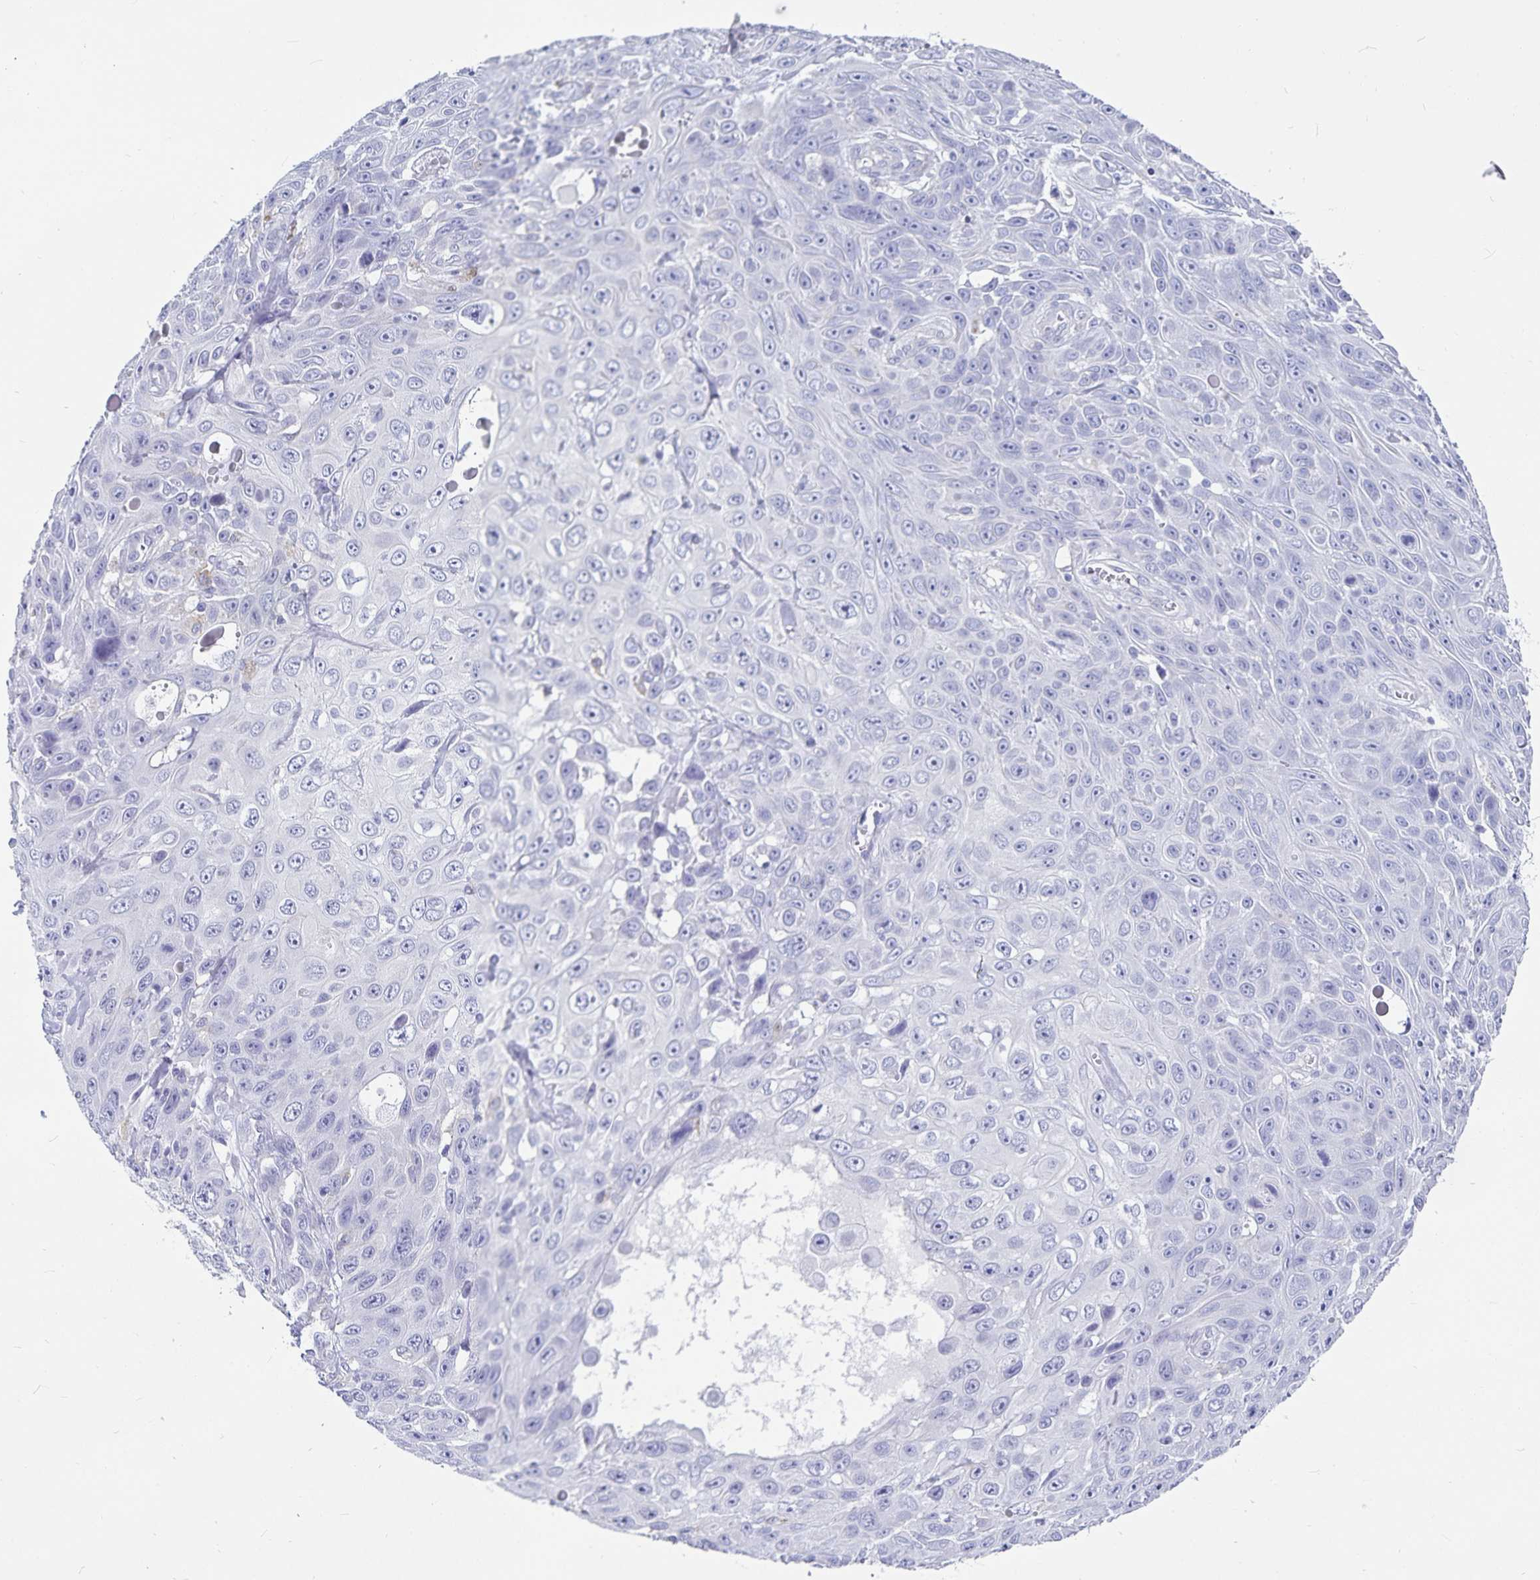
{"staining": {"intensity": "negative", "quantity": "none", "location": "none"}, "tissue": "skin cancer", "cell_type": "Tumor cells", "image_type": "cancer", "snomed": [{"axis": "morphology", "description": "Squamous cell carcinoma, NOS"}, {"axis": "topography", "description": "Skin"}], "caption": "This image is of skin squamous cell carcinoma stained with immunohistochemistry (IHC) to label a protein in brown with the nuclei are counter-stained blue. There is no staining in tumor cells.", "gene": "PLAC1", "patient": {"sex": "male", "age": 82}}